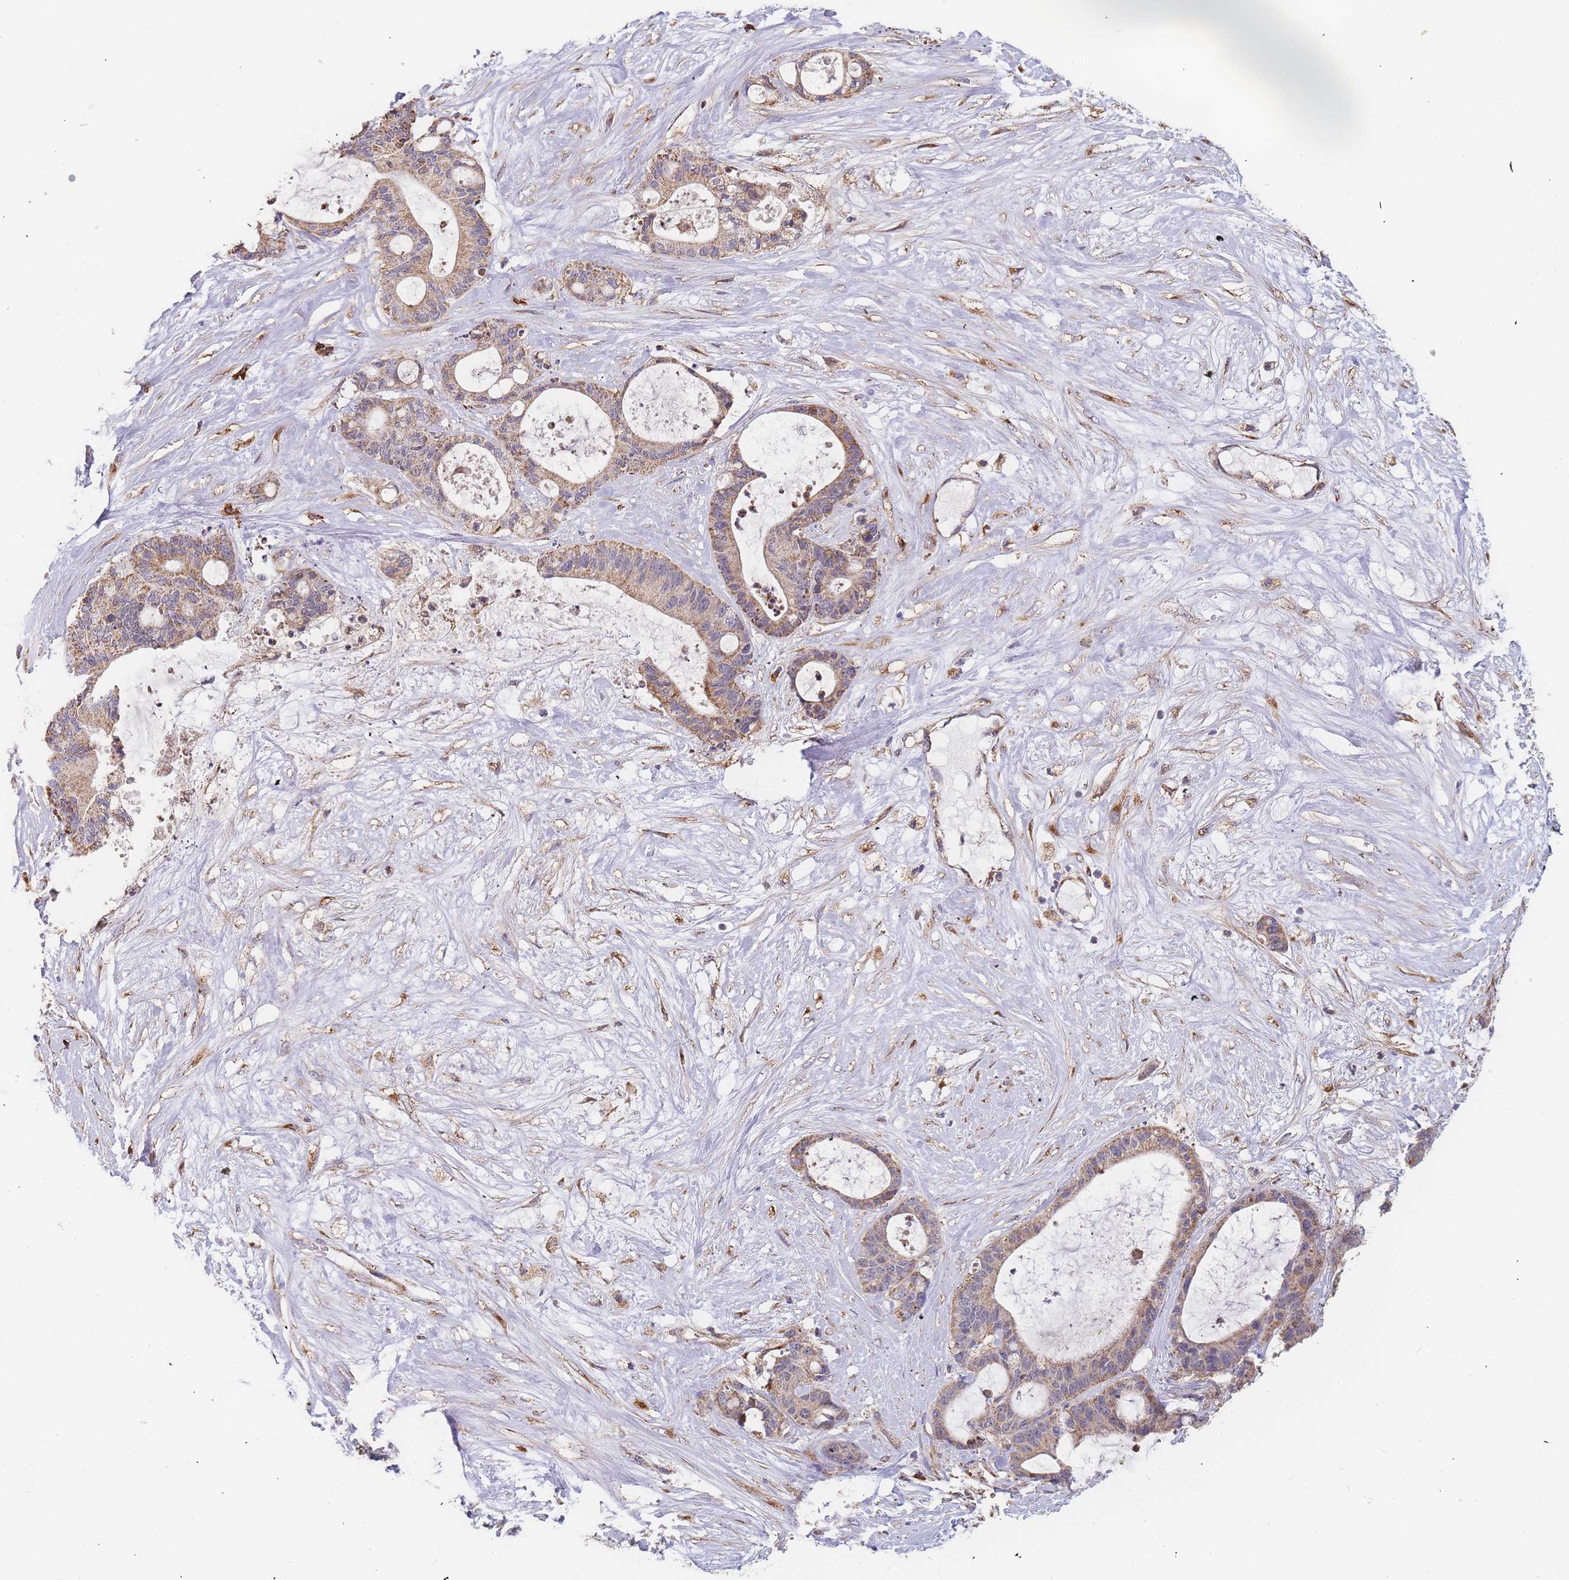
{"staining": {"intensity": "moderate", "quantity": ">75%", "location": "cytoplasmic/membranous"}, "tissue": "liver cancer", "cell_type": "Tumor cells", "image_type": "cancer", "snomed": [{"axis": "morphology", "description": "Normal tissue, NOS"}, {"axis": "morphology", "description": "Cholangiocarcinoma"}, {"axis": "topography", "description": "Liver"}, {"axis": "topography", "description": "Peripheral nerve tissue"}], "caption": "High-power microscopy captured an immunohistochemistry (IHC) photomicrograph of liver cholangiocarcinoma, revealing moderate cytoplasmic/membranous positivity in approximately >75% of tumor cells.", "gene": "ADCY9", "patient": {"sex": "female", "age": 73}}